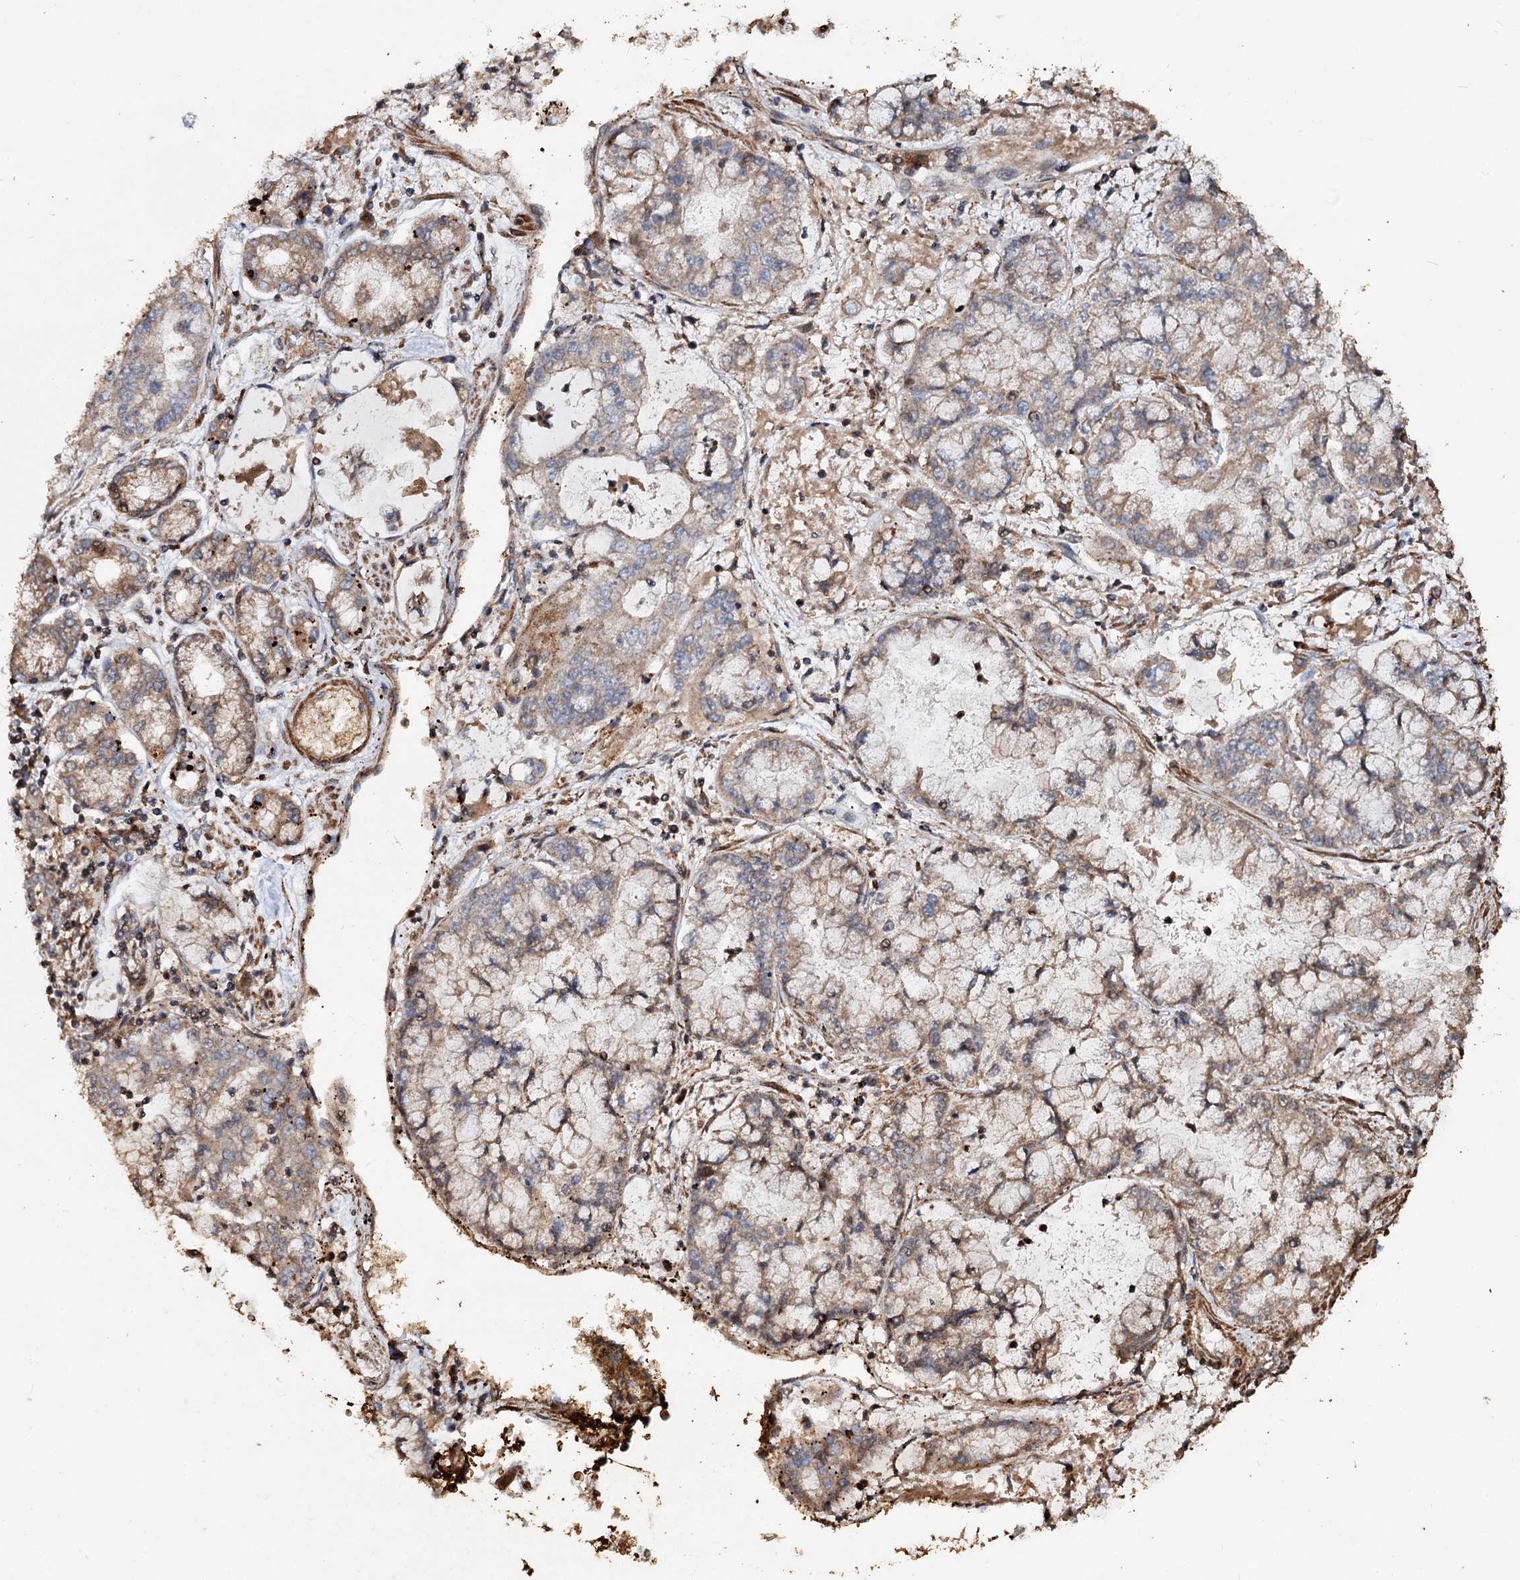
{"staining": {"intensity": "weak", "quantity": "25%-75%", "location": "cytoplasmic/membranous"}, "tissue": "stomach cancer", "cell_type": "Tumor cells", "image_type": "cancer", "snomed": [{"axis": "morphology", "description": "Adenocarcinoma, NOS"}, {"axis": "topography", "description": "Stomach"}], "caption": "Stomach cancer tissue displays weak cytoplasmic/membranous expression in approximately 25%-75% of tumor cells", "gene": "NOTCH2NLA", "patient": {"sex": "male", "age": 76}}